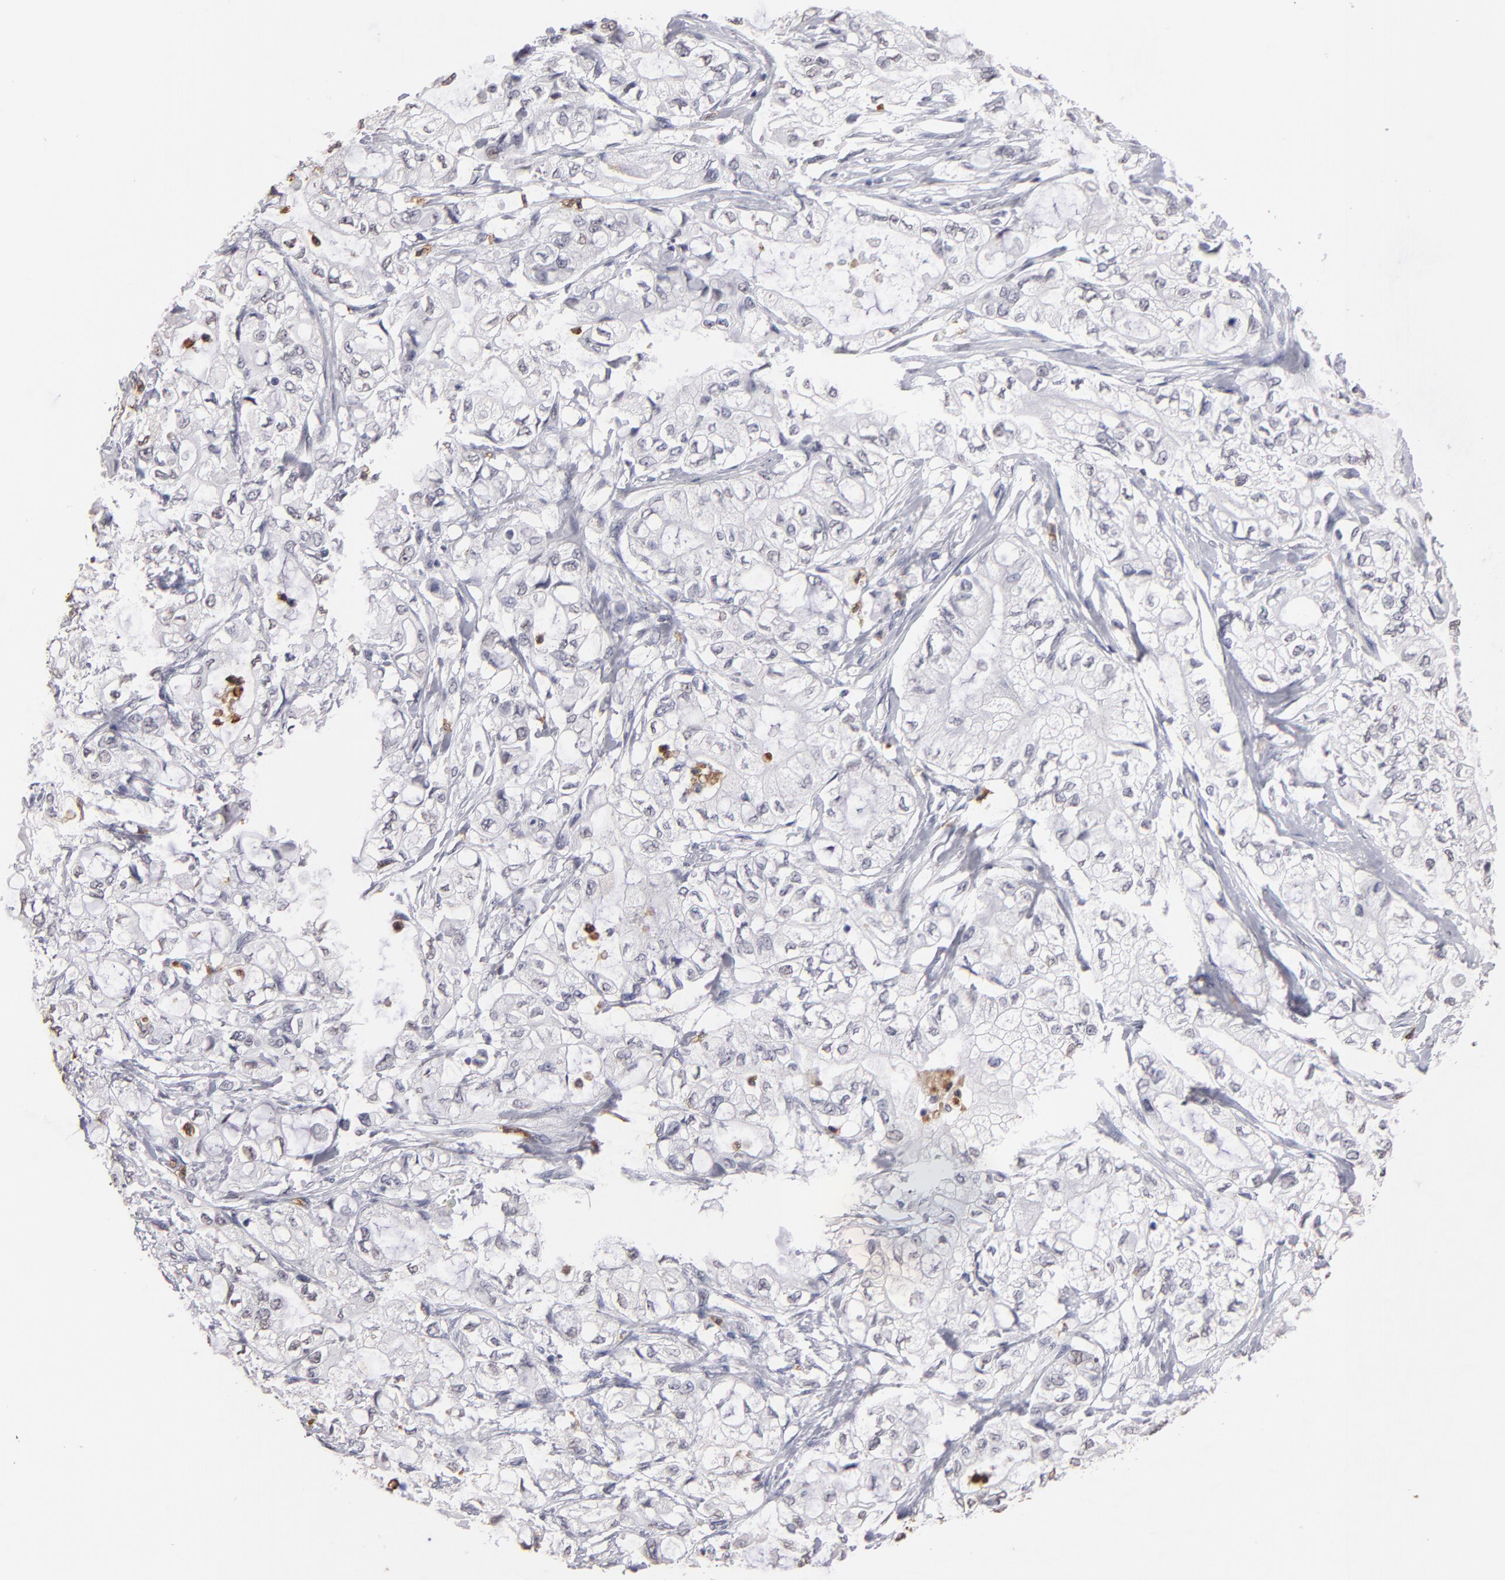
{"staining": {"intensity": "negative", "quantity": "none", "location": "none"}, "tissue": "pancreatic cancer", "cell_type": "Tumor cells", "image_type": "cancer", "snomed": [{"axis": "morphology", "description": "Adenocarcinoma, NOS"}, {"axis": "topography", "description": "Pancreas"}], "caption": "IHC micrograph of neoplastic tissue: pancreatic cancer (adenocarcinoma) stained with DAB displays no significant protein positivity in tumor cells.", "gene": "MGAM", "patient": {"sex": "male", "age": 79}}